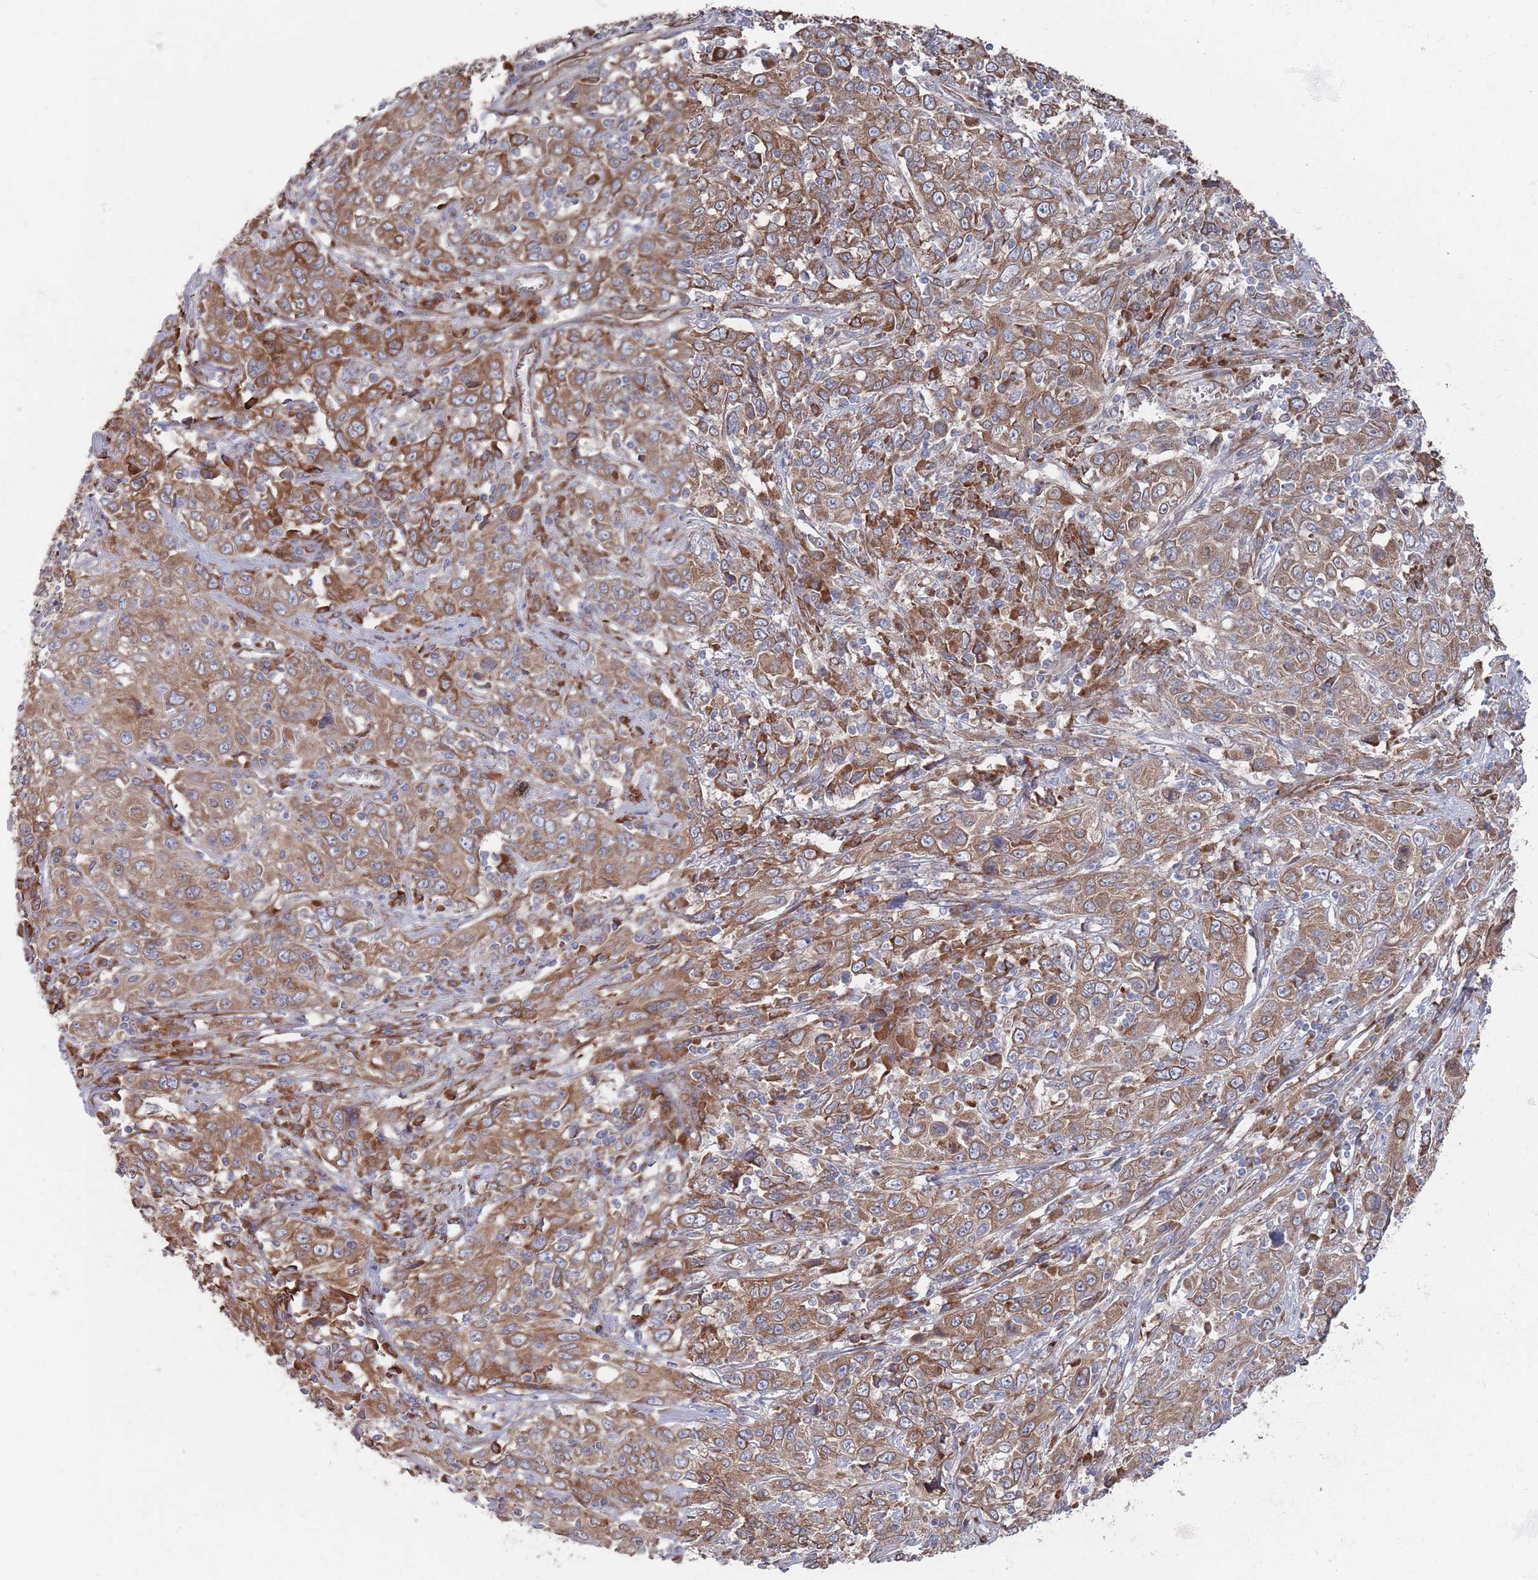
{"staining": {"intensity": "moderate", "quantity": ">75%", "location": "cytoplasmic/membranous"}, "tissue": "cervical cancer", "cell_type": "Tumor cells", "image_type": "cancer", "snomed": [{"axis": "morphology", "description": "Squamous cell carcinoma, NOS"}, {"axis": "topography", "description": "Cervix"}], "caption": "A medium amount of moderate cytoplasmic/membranous staining is seen in about >75% of tumor cells in squamous cell carcinoma (cervical) tissue.", "gene": "CCDC106", "patient": {"sex": "female", "age": 46}}